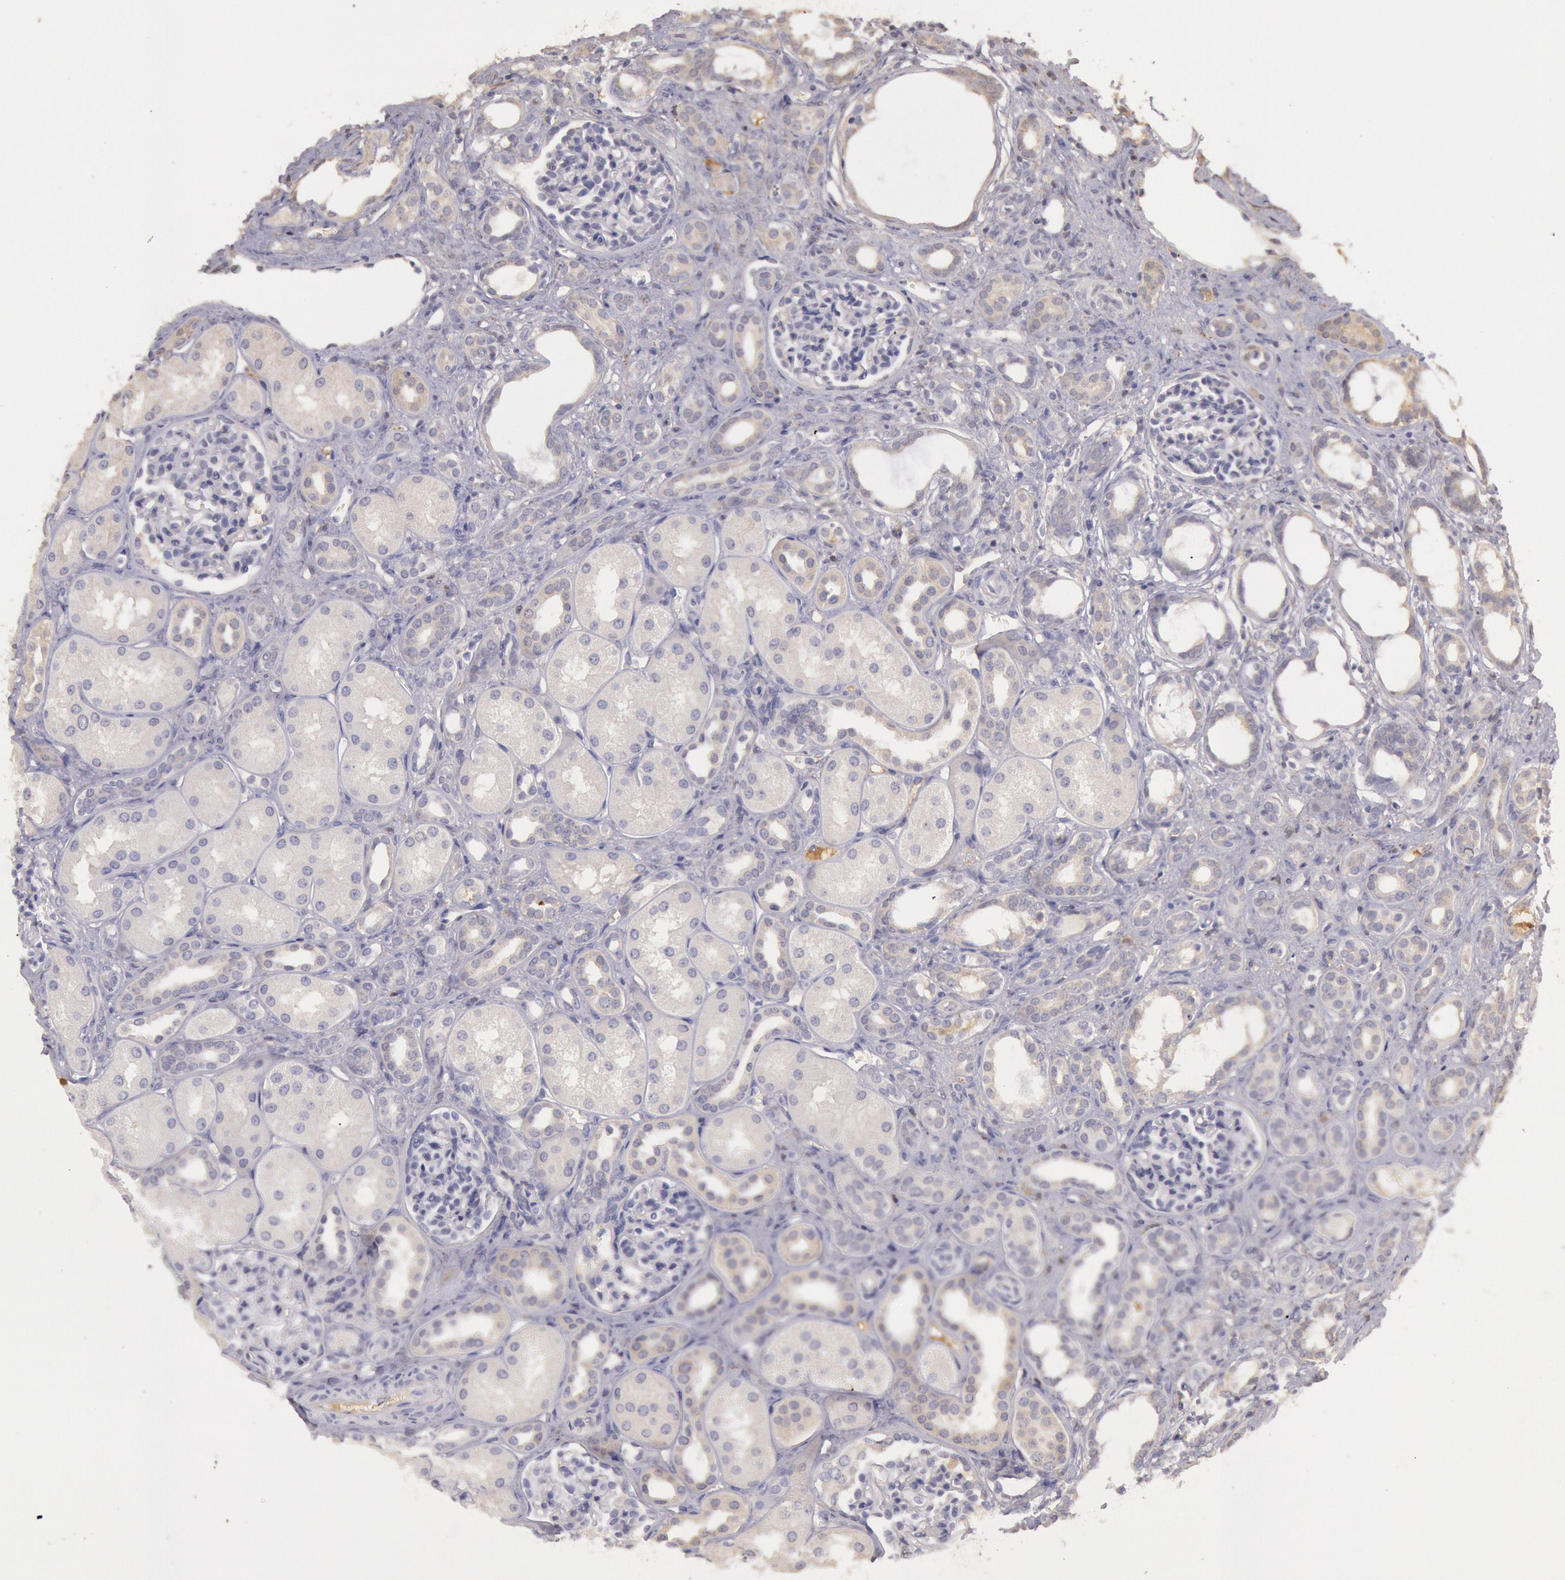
{"staining": {"intensity": "negative", "quantity": "none", "location": "none"}, "tissue": "kidney", "cell_type": "Cells in glomeruli", "image_type": "normal", "snomed": [{"axis": "morphology", "description": "Normal tissue, NOS"}, {"axis": "topography", "description": "Kidney"}], "caption": "DAB (3,3'-diaminobenzidine) immunohistochemical staining of unremarkable human kidney displays no significant positivity in cells in glomeruli. The staining was performed using DAB (3,3'-diaminobenzidine) to visualize the protein expression in brown, while the nuclei were stained in blue with hematoxylin (Magnification: 20x).", "gene": "C1R", "patient": {"sex": "male", "age": 7}}